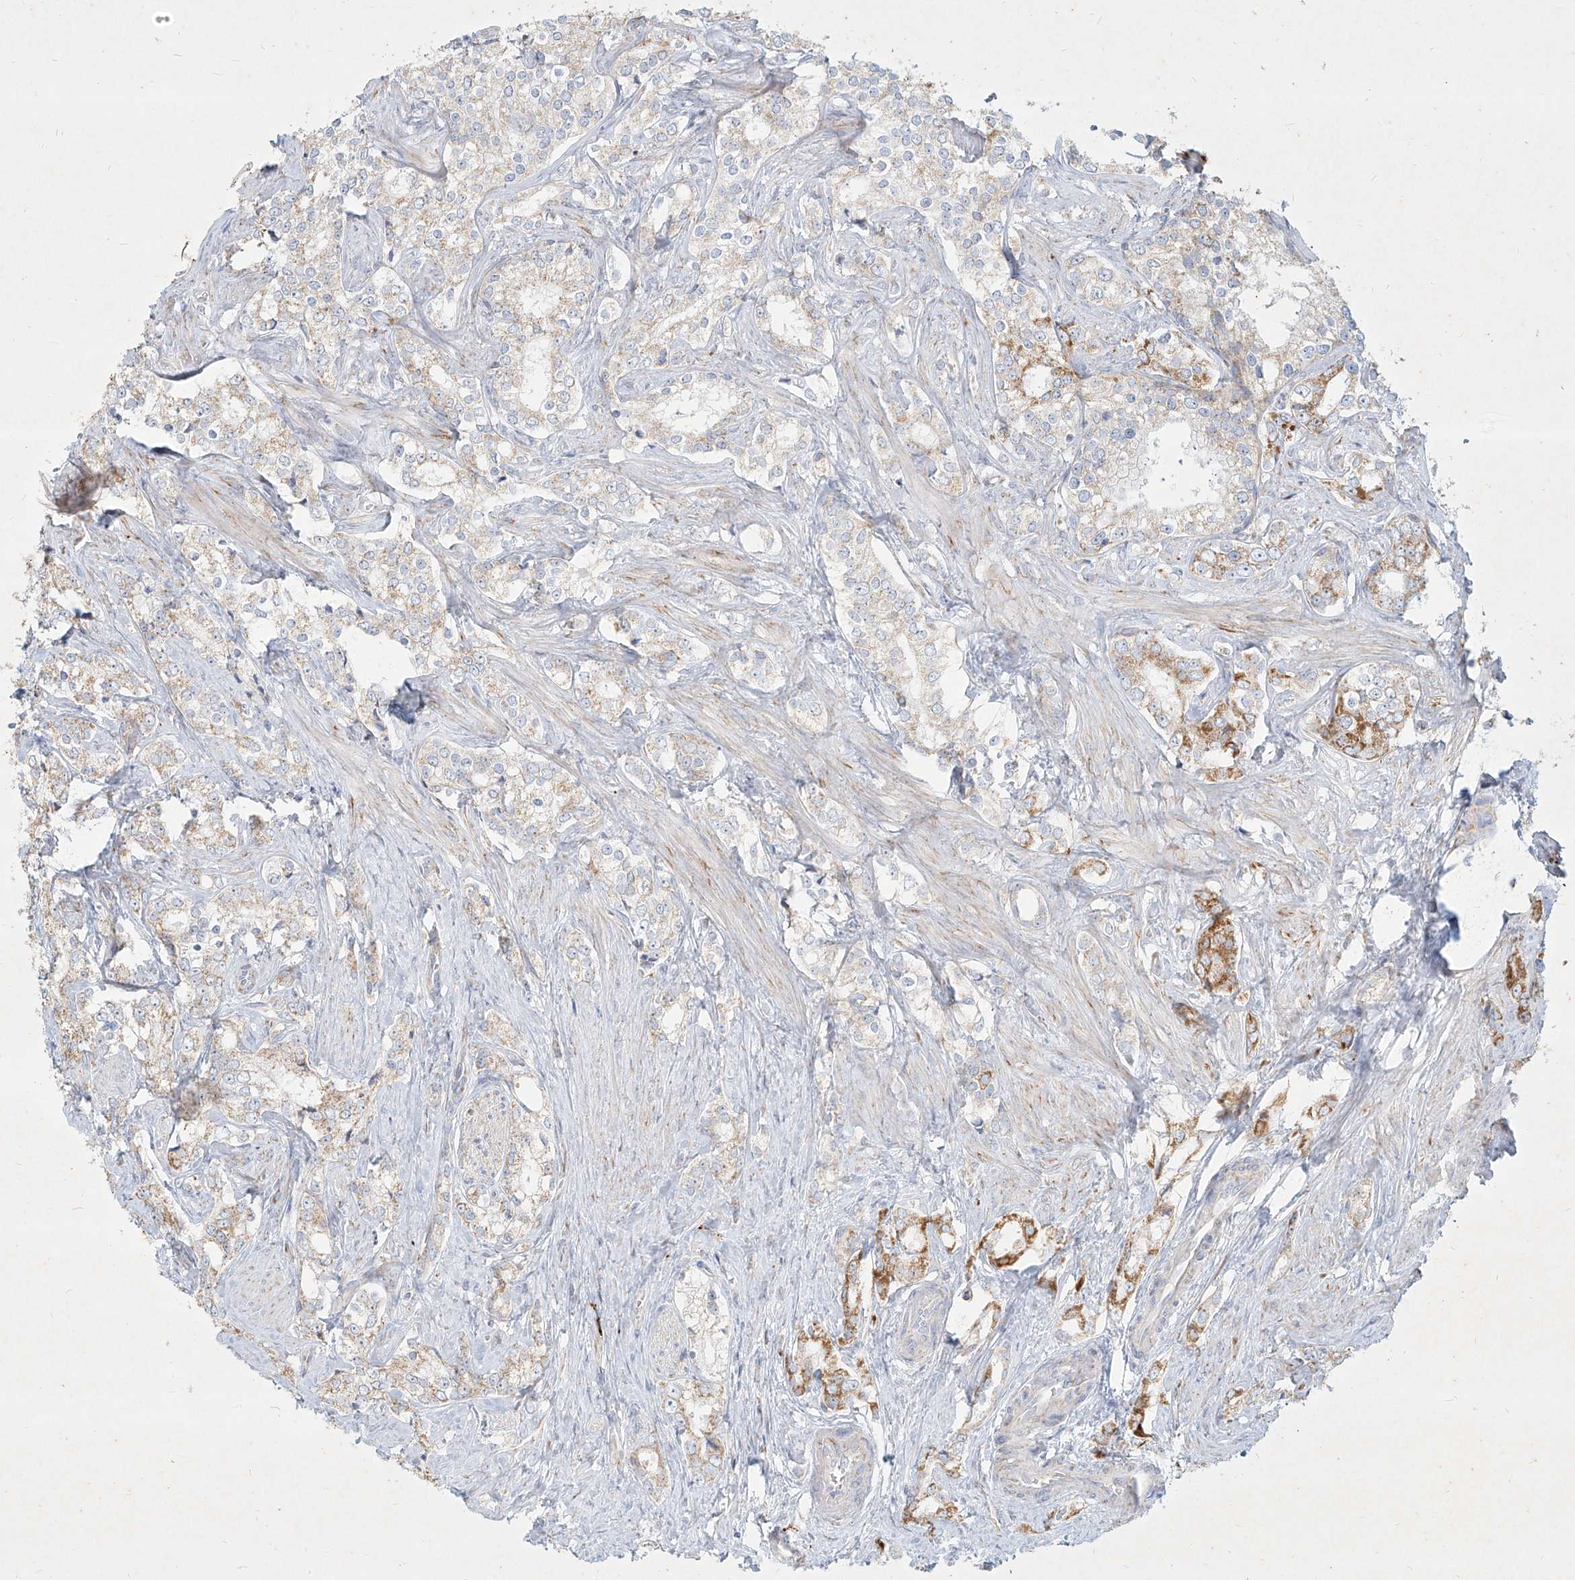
{"staining": {"intensity": "moderate", "quantity": "<25%", "location": "cytoplasmic/membranous"}, "tissue": "prostate cancer", "cell_type": "Tumor cells", "image_type": "cancer", "snomed": [{"axis": "morphology", "description": "Adenocarcinoma, High grade"}, {"axis": "topography", "description": "Prostate"}], "caption": "Tumor cells show low levels of moderate cytoplasmic/membranous positivity in about <25% of cells in prostate cancer. The staining was performed using DAB, with brown indicating positive protein expression. Nuclei are stained blue with hematoxylin.", "gene": "MTX2", "patient": {"sex": "male", "age": 66}}